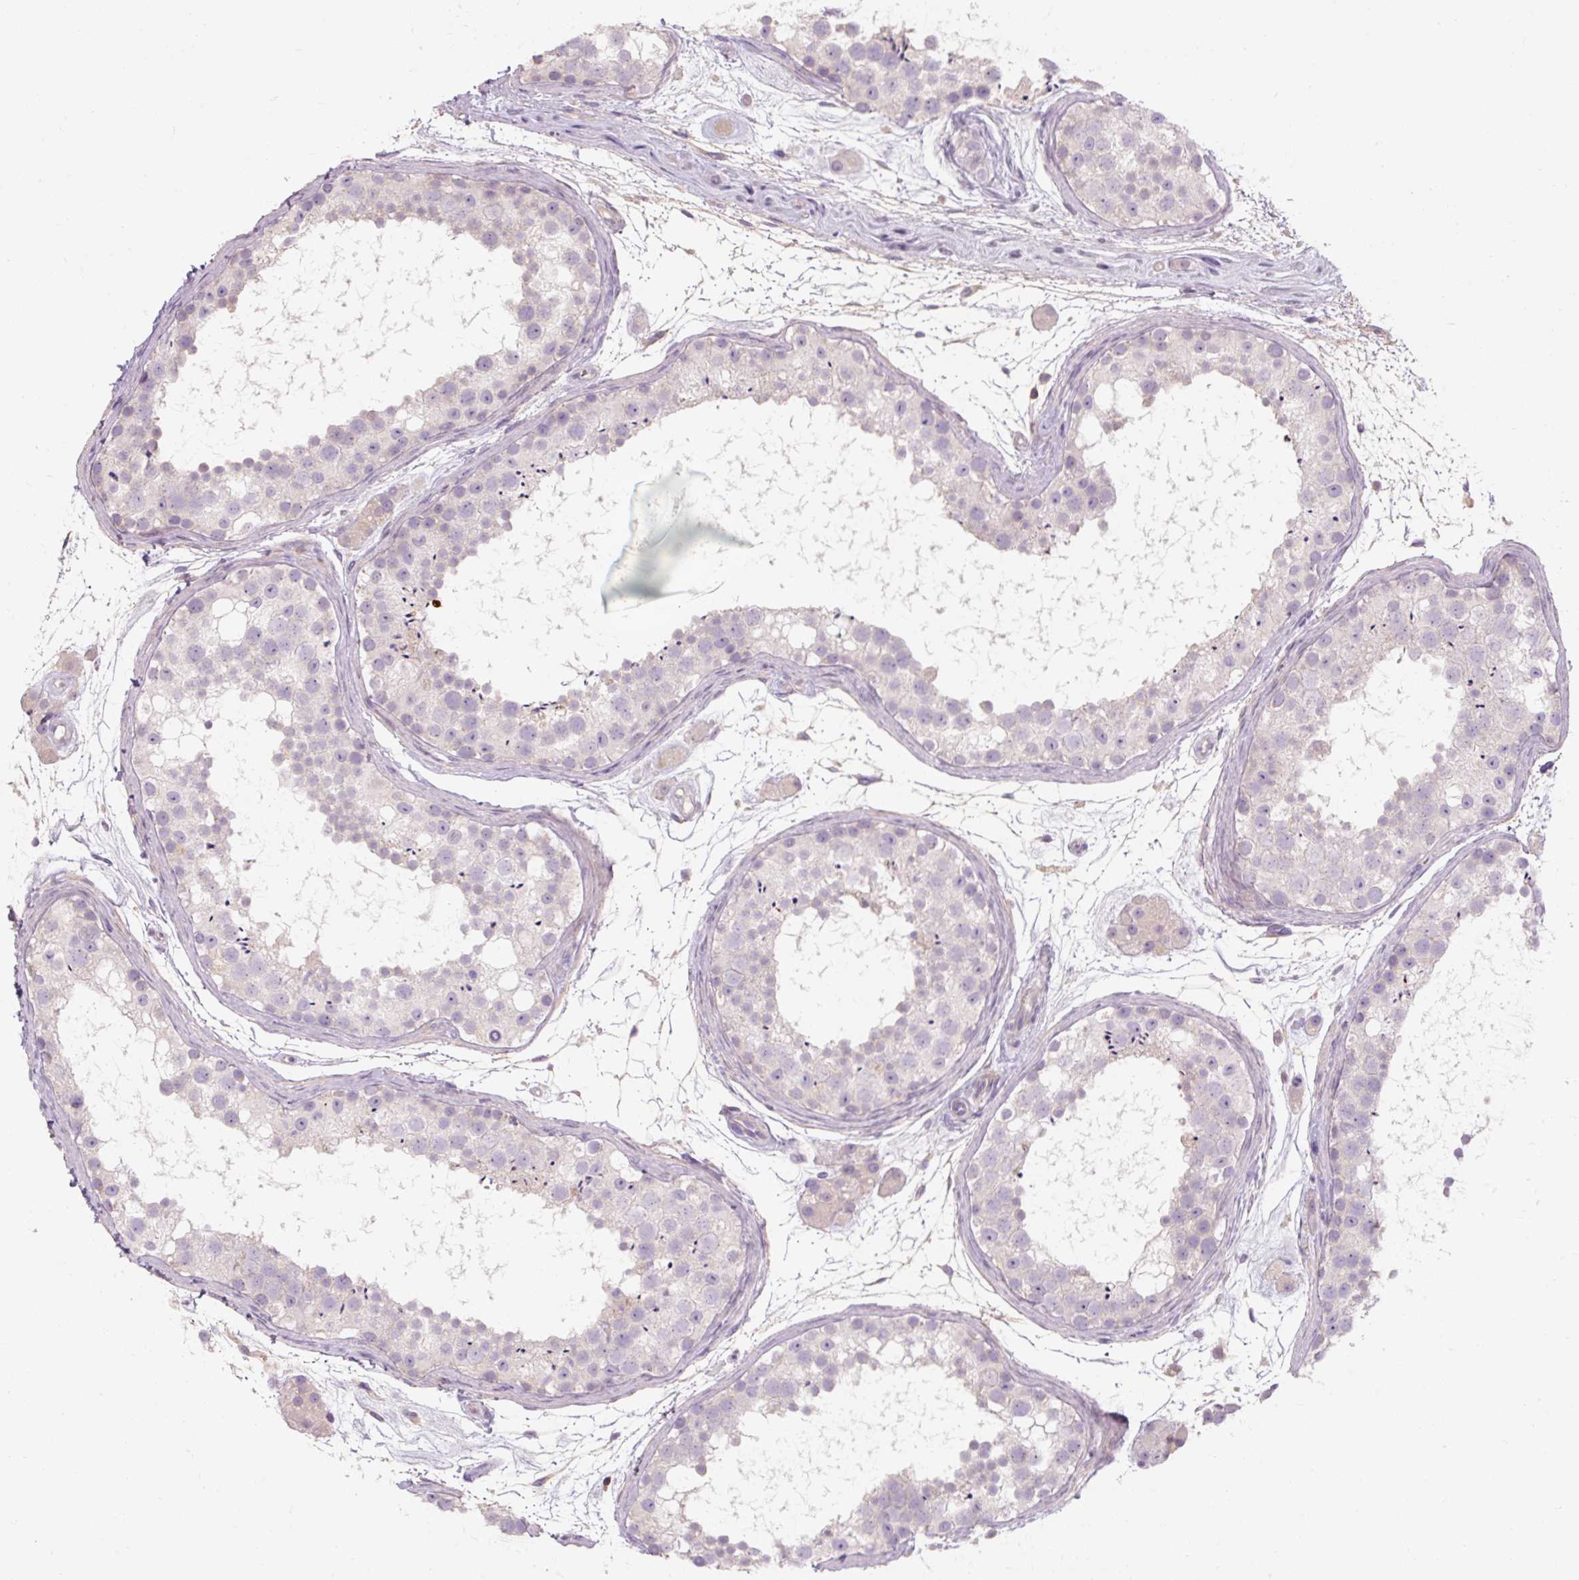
{"staining": {"intensity": "negative", "quantity": "none", "location": "none"}, "tissue": "testis", "cell_type": "Cells in seminiferous ducts", "image_type": "normal", "snomed": [{"axis": "morphology", "description": "Normal tissue, NOS"}, {"axis": "topography", "description": "Testis"}], "caption": "High magnification brightfield microscopy of normal testis stained with DAB (3,3'-diaminobenzidine) (brown) and counterstained with hematoxylin (blue): cells in seminiferous ducts show no significant staining.", "gene": "TIGD2", "patient": {"sex": "male", "age": 41}}